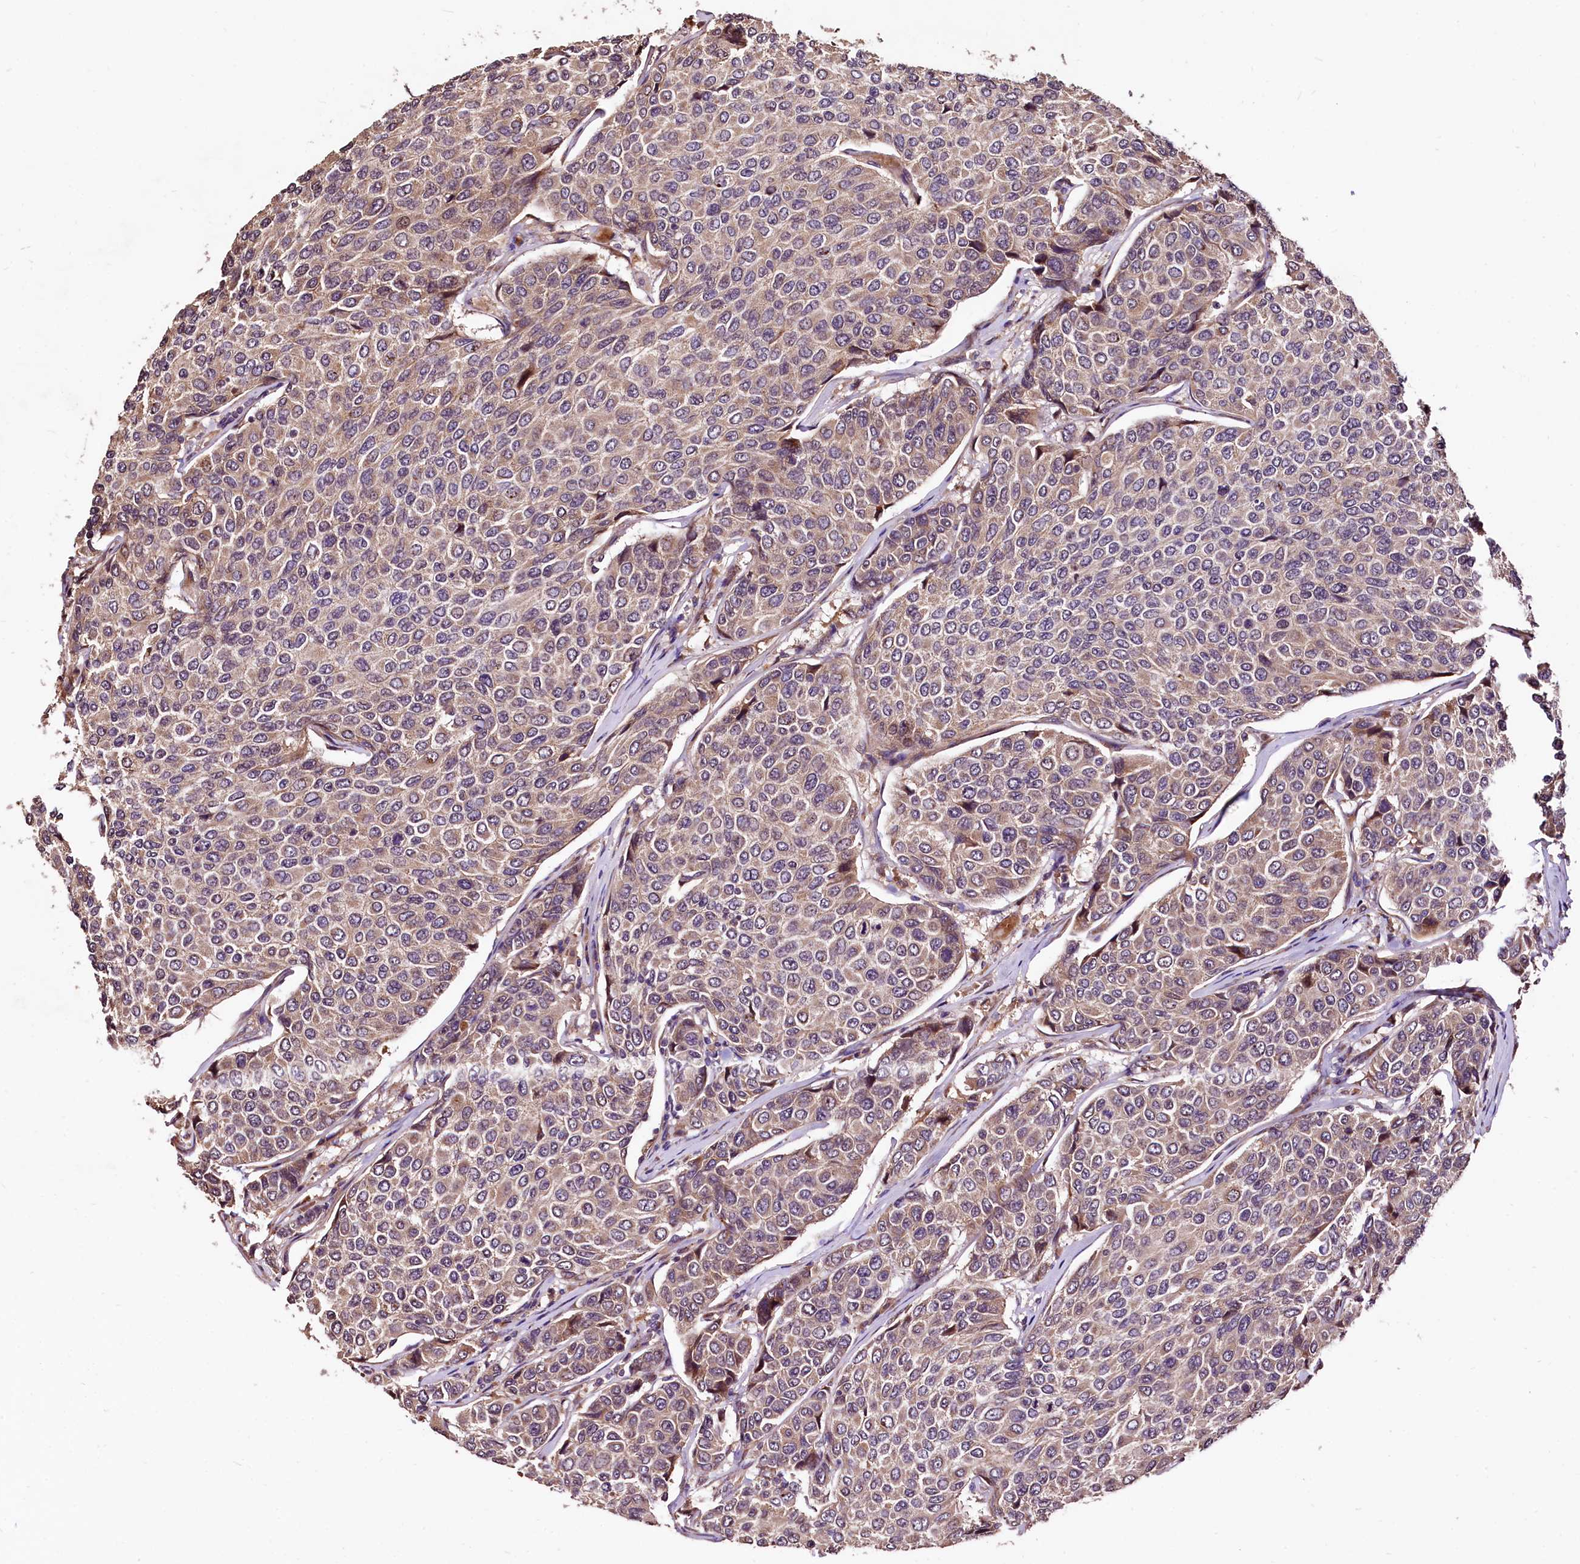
{"staining": {"intensity": "weak", "quantity": "25%-75%", "location": "cytoplasmic/membranous"}, "tissue": "breast cancer", "cell_type": "Tumor cells", "image_type": "cancer", "snomed": [{"axis": "morphology", "description": "Duct carcinoma"}, {"axis": "topography", "description": "Breast"}], "caption": "Breast infiltrating ductal carcinoma was stained to show a protein in brown. There is low levels of weak cytoplasmic/membranous positivity in about 25%-75% of tumor cells.", "gene": "TBCEL", "patient": {"sex": "female", "age": 55}}